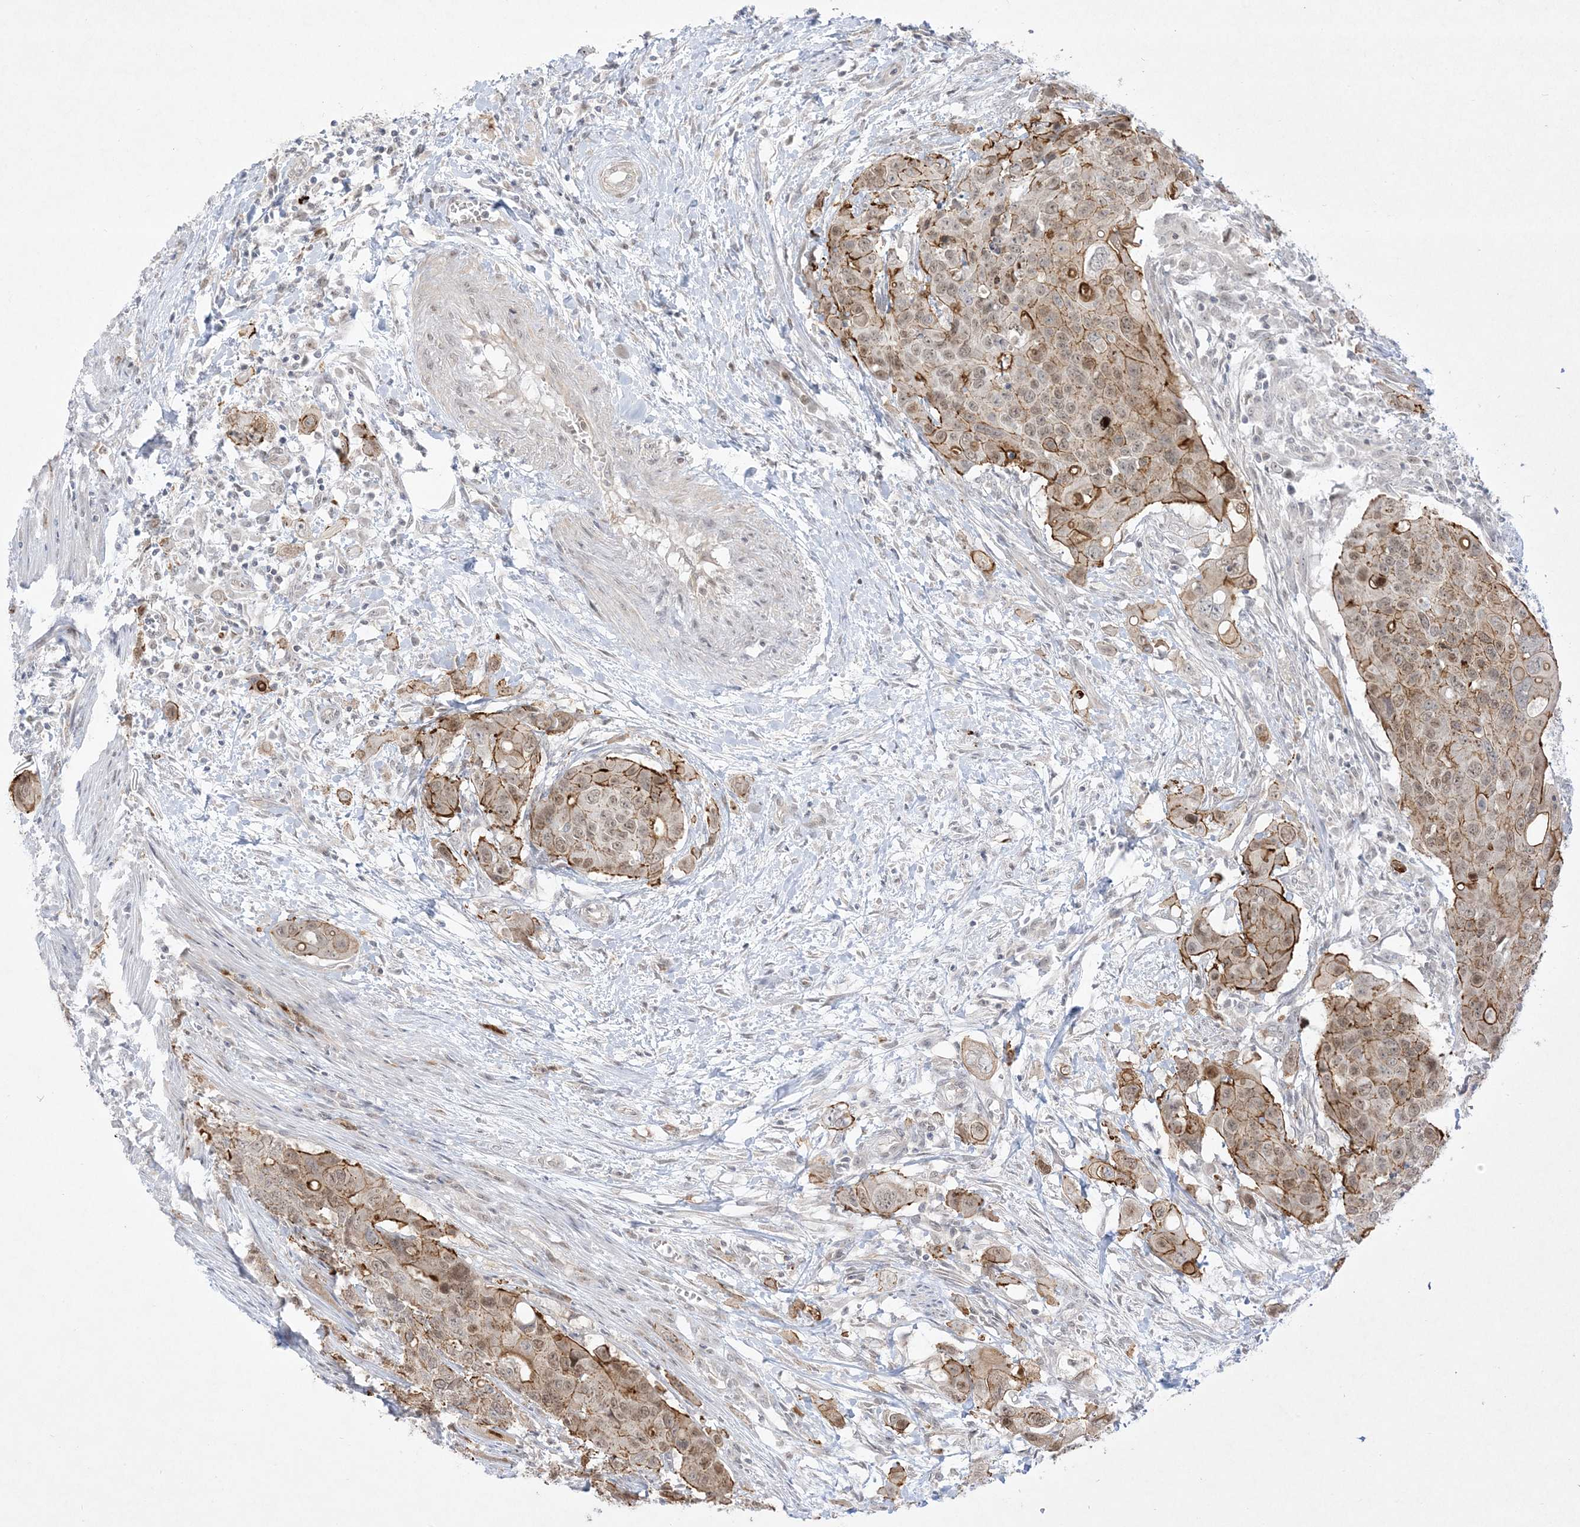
{"staining": {"intensity": "moderate", "quantity": ">75%", "location": "cytoplasmic/membranous,nuclear"}, "tissue": "colorectal cancer", "cell_type": "Tumor cells", "image_type": "cancer", "snomed": [{"axis": "morphology", "description": "Adenocarcinoma, NOS"}, {"axis": "topography", "description": "Colon"}], "caption": "Approximately >75% of tumor cells in human colorectal adenocarcinoma display moderate cytoplasmic/membranous and nuclear protein staining as visualized by brown immunohistochemical staining.", "gene": "PTK6", "patient": {"sex": "male", "age": 77}}